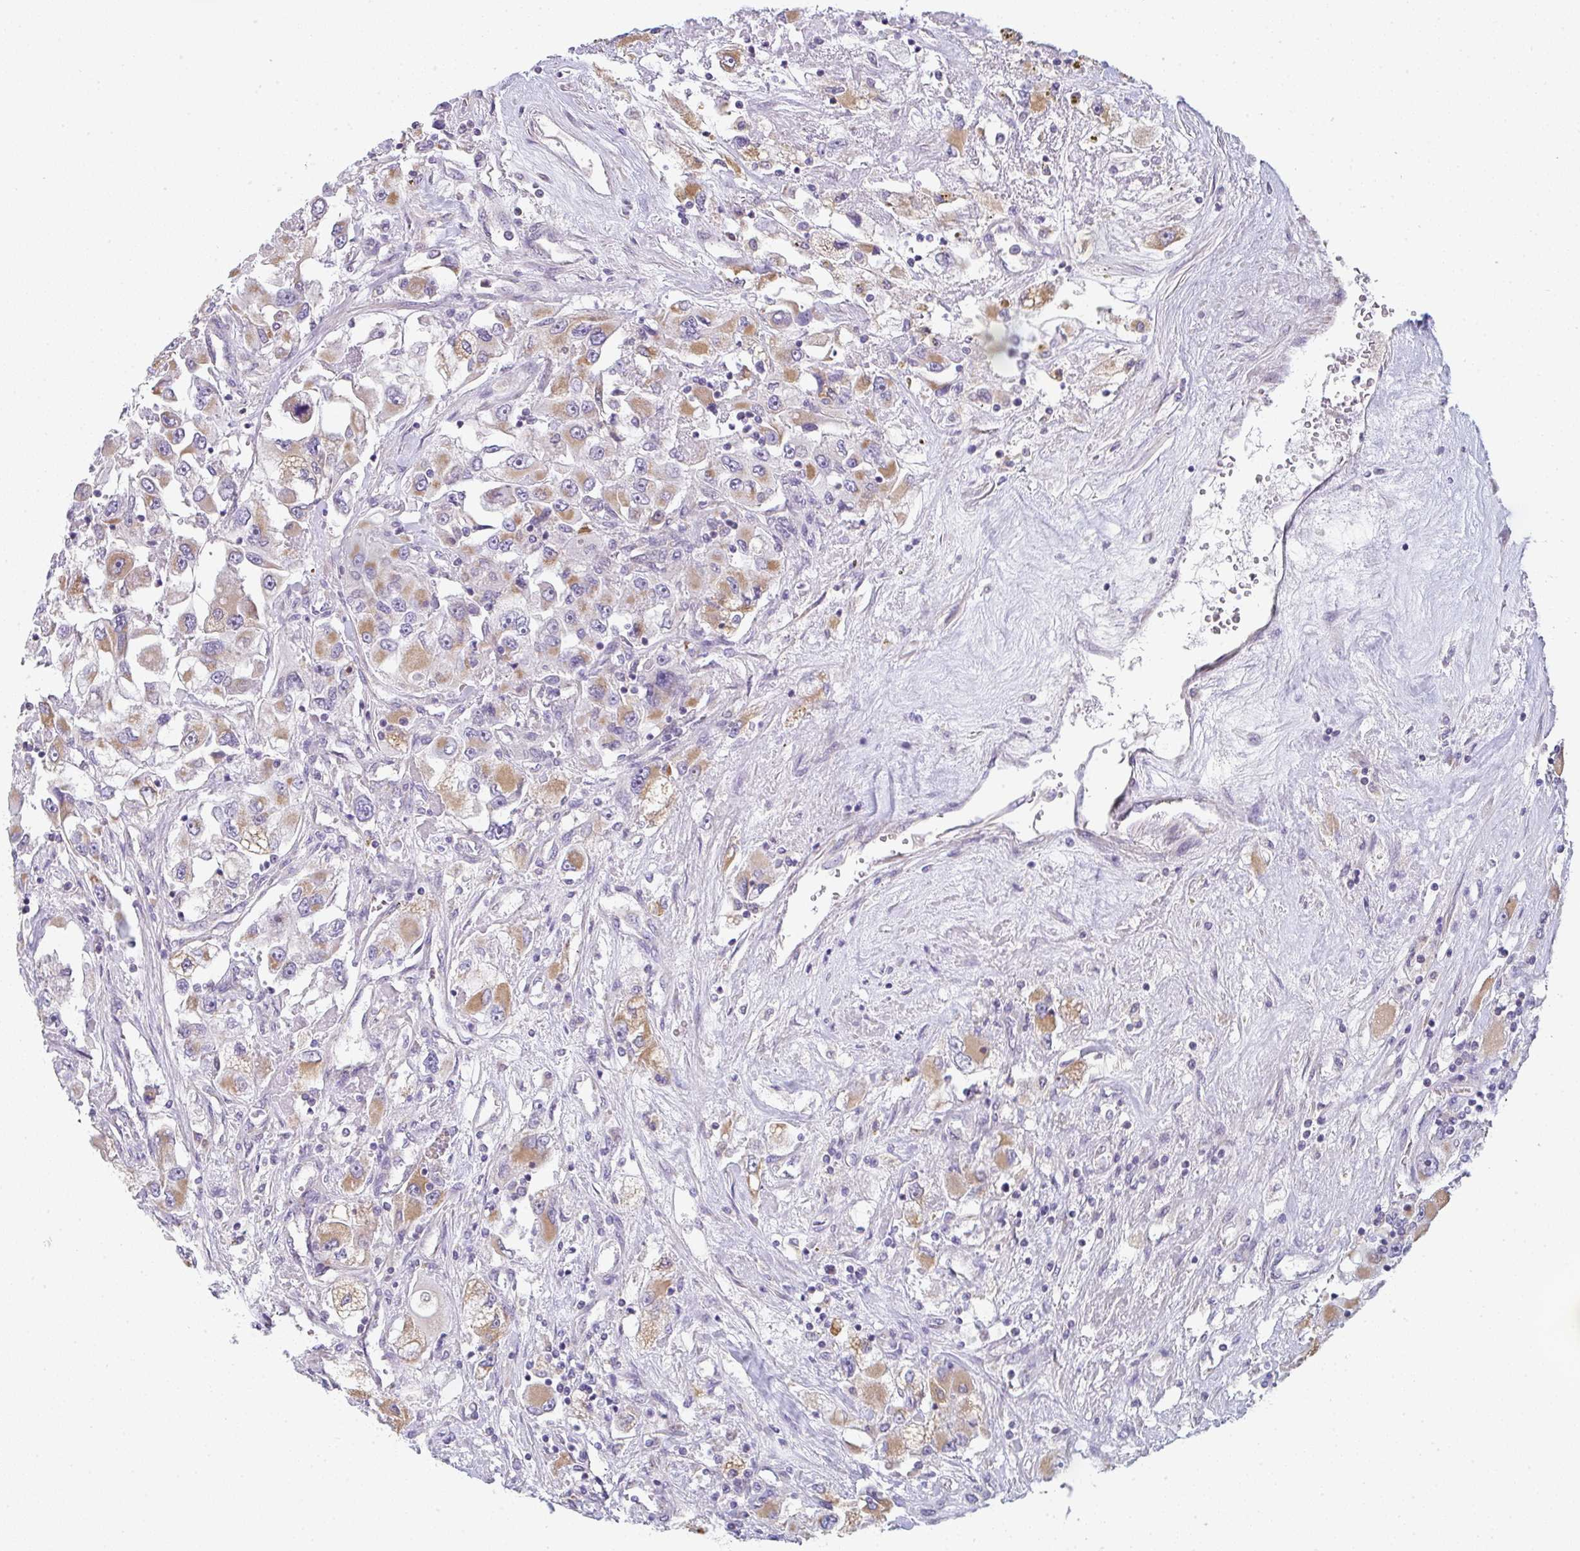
{"staining": {"intensity": "moderate", "quantity": ">75%", "location": "cytoplasmic/membranous"}, "tissue": "renal cancer", "cell_type": "Tumor cells", "image_type": "cancer", "snomed": [{"axis": "morphology", "description": "Adenocarcinoma, NOS"}, {"axis": "topography", "description": "Kidney"}], "caption": "Renal cancer (adenocarcinoma) stained with a brown dye reveals moderate cytoplasmic/membranous positive positivity in about >75% of tumor cells.", "gene": "CACNA1S", "patient": {"sex": "female", "age": 52}}